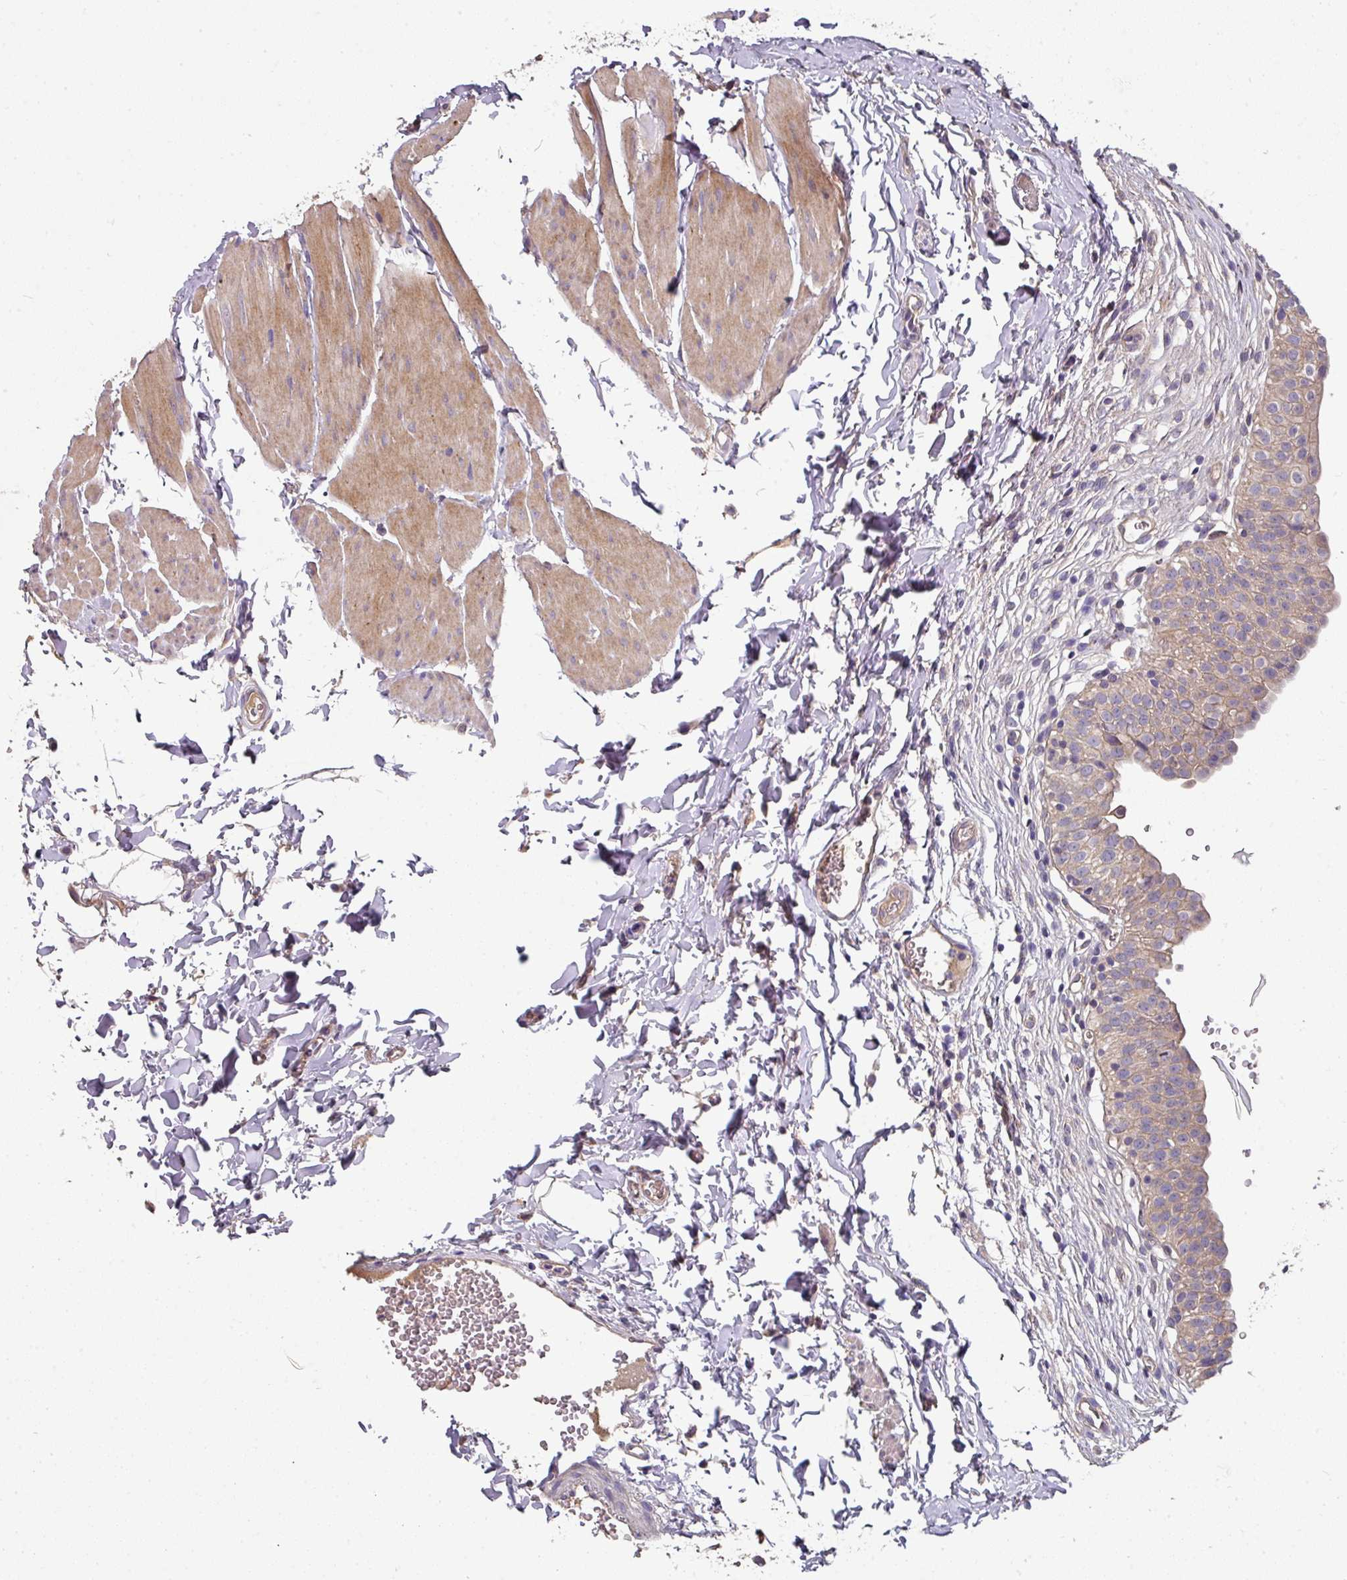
{"staining": {"intensity": "weak", "quantity": ">75%", "location": "cytoplasmic/membranous"}, "tissue": "urinary bladder", "cell_type": "Urothelial cells", "image_type": "normal", "snomed": [{"axis": "morphology", "description": "Normal tissue, NOS"}, {"axis": "topography", "description": "Urinary bladder"}, {"axis": "topography", "description": "Peripheral nerve tissue"}], "caption": "This image exhibits unremarkable urinary bladder stained with IHC to label a protein in brown. The cytoplasmic/membranous of urothelial cells show weak positivity for the protein. Nuclei are counter-stained blue.", "gene": "C4orf48", "patient": {"sex": "male", "age": 55}}